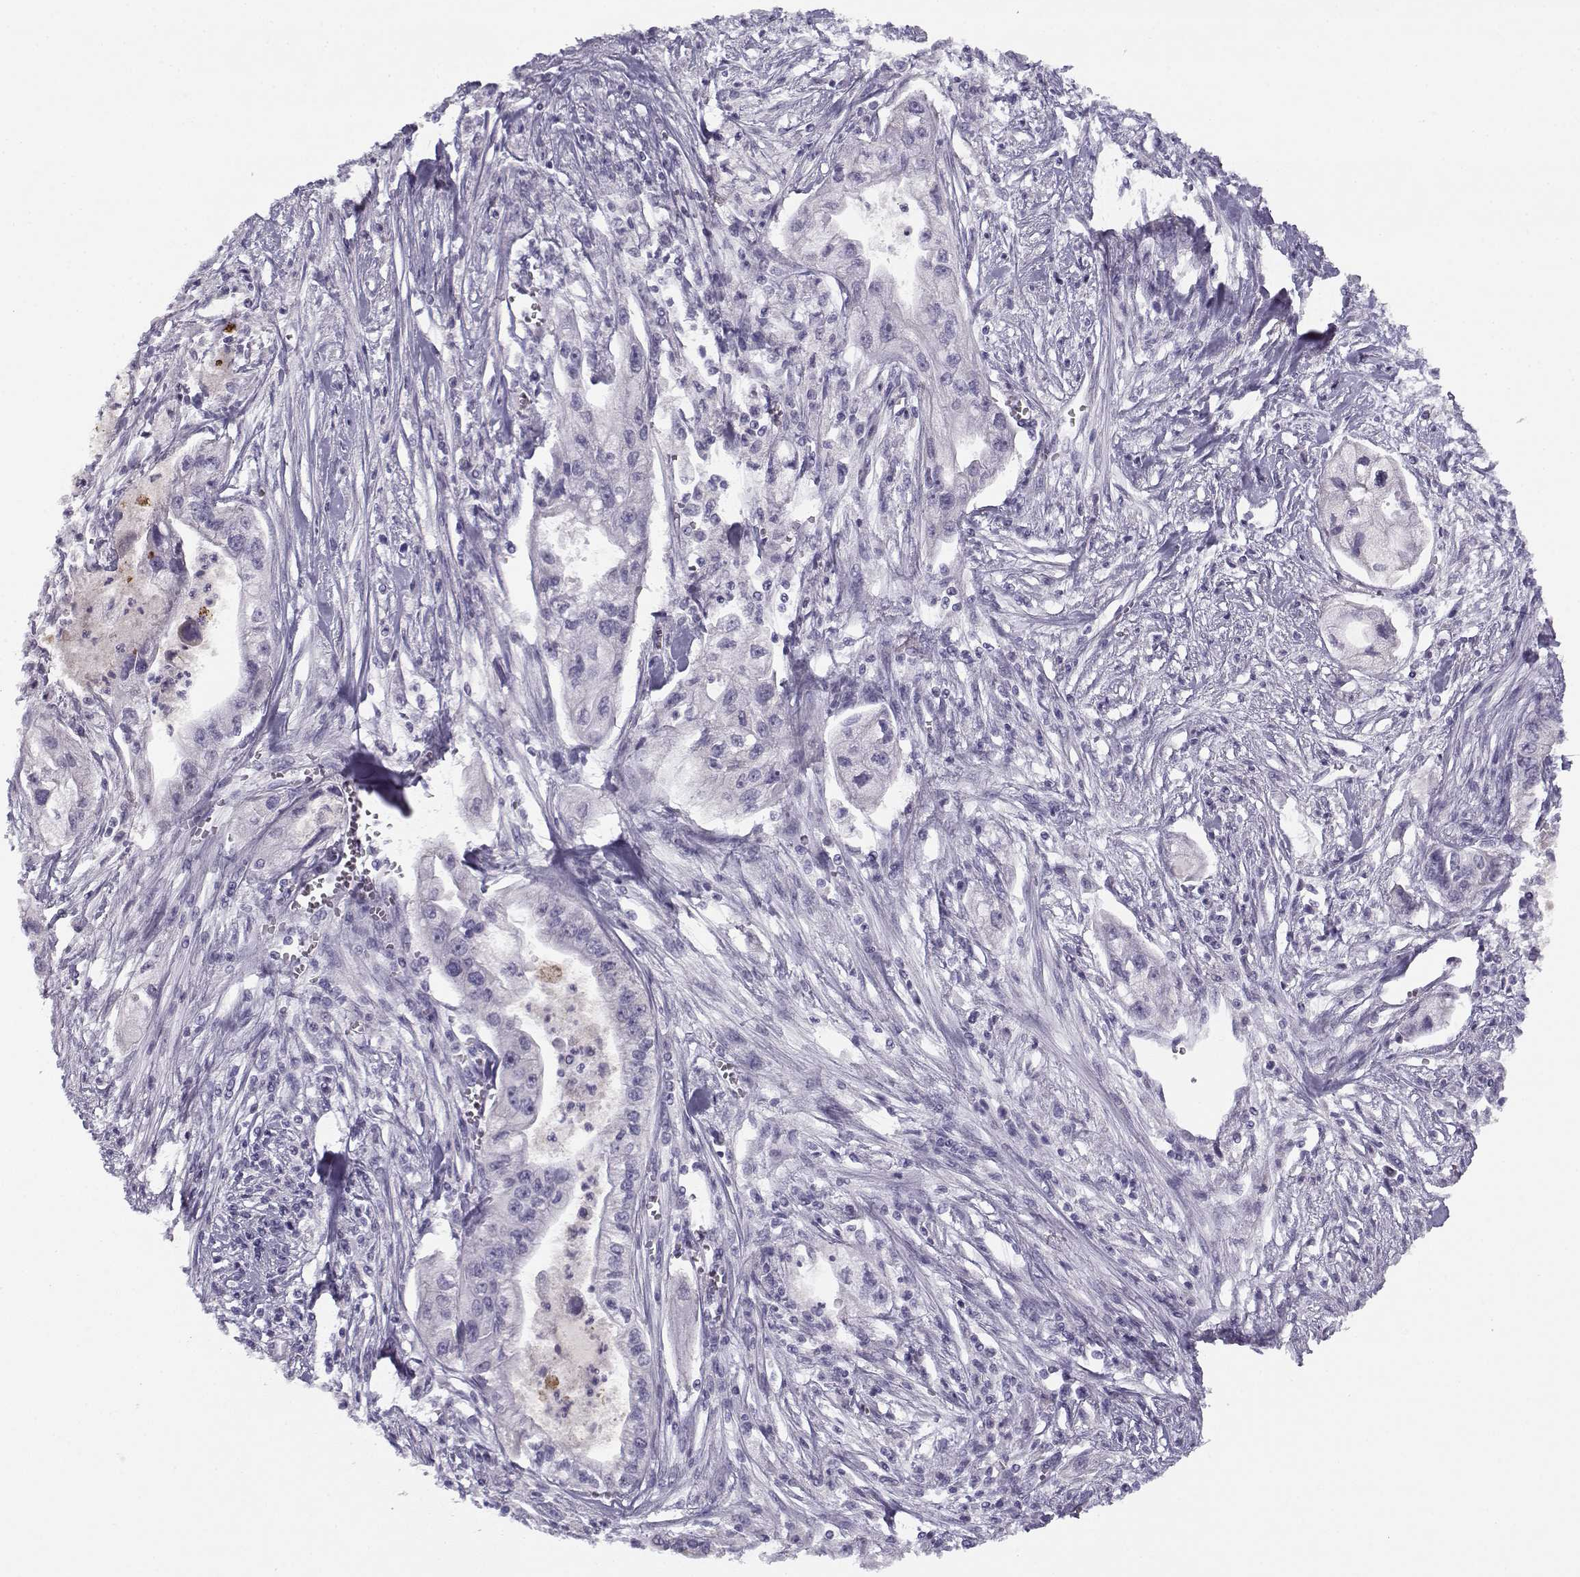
{"staining": {"intensity": "negative", "quantity": "none", "location": "none"}, "tissue": "pancreatic cancer", "cell_type": "Tumor cells", "image_type": "cancer", "snomed": [{"axis": "morphology", "description": "Adenocarcinoma, NOS"}, {"axis": "topography", "description": "Pancreas"}], "caption": "IHC histopathology image of neoplastic tissue: adenocarcinoma (pancreatic) stained with DAB displays no significant protein positivity in tumor cells. (Immunohistochemistry, brightfield microscopy, high magnification).", "gene": "CFAP77", "patient": {"sex": "male", "age": 70}}